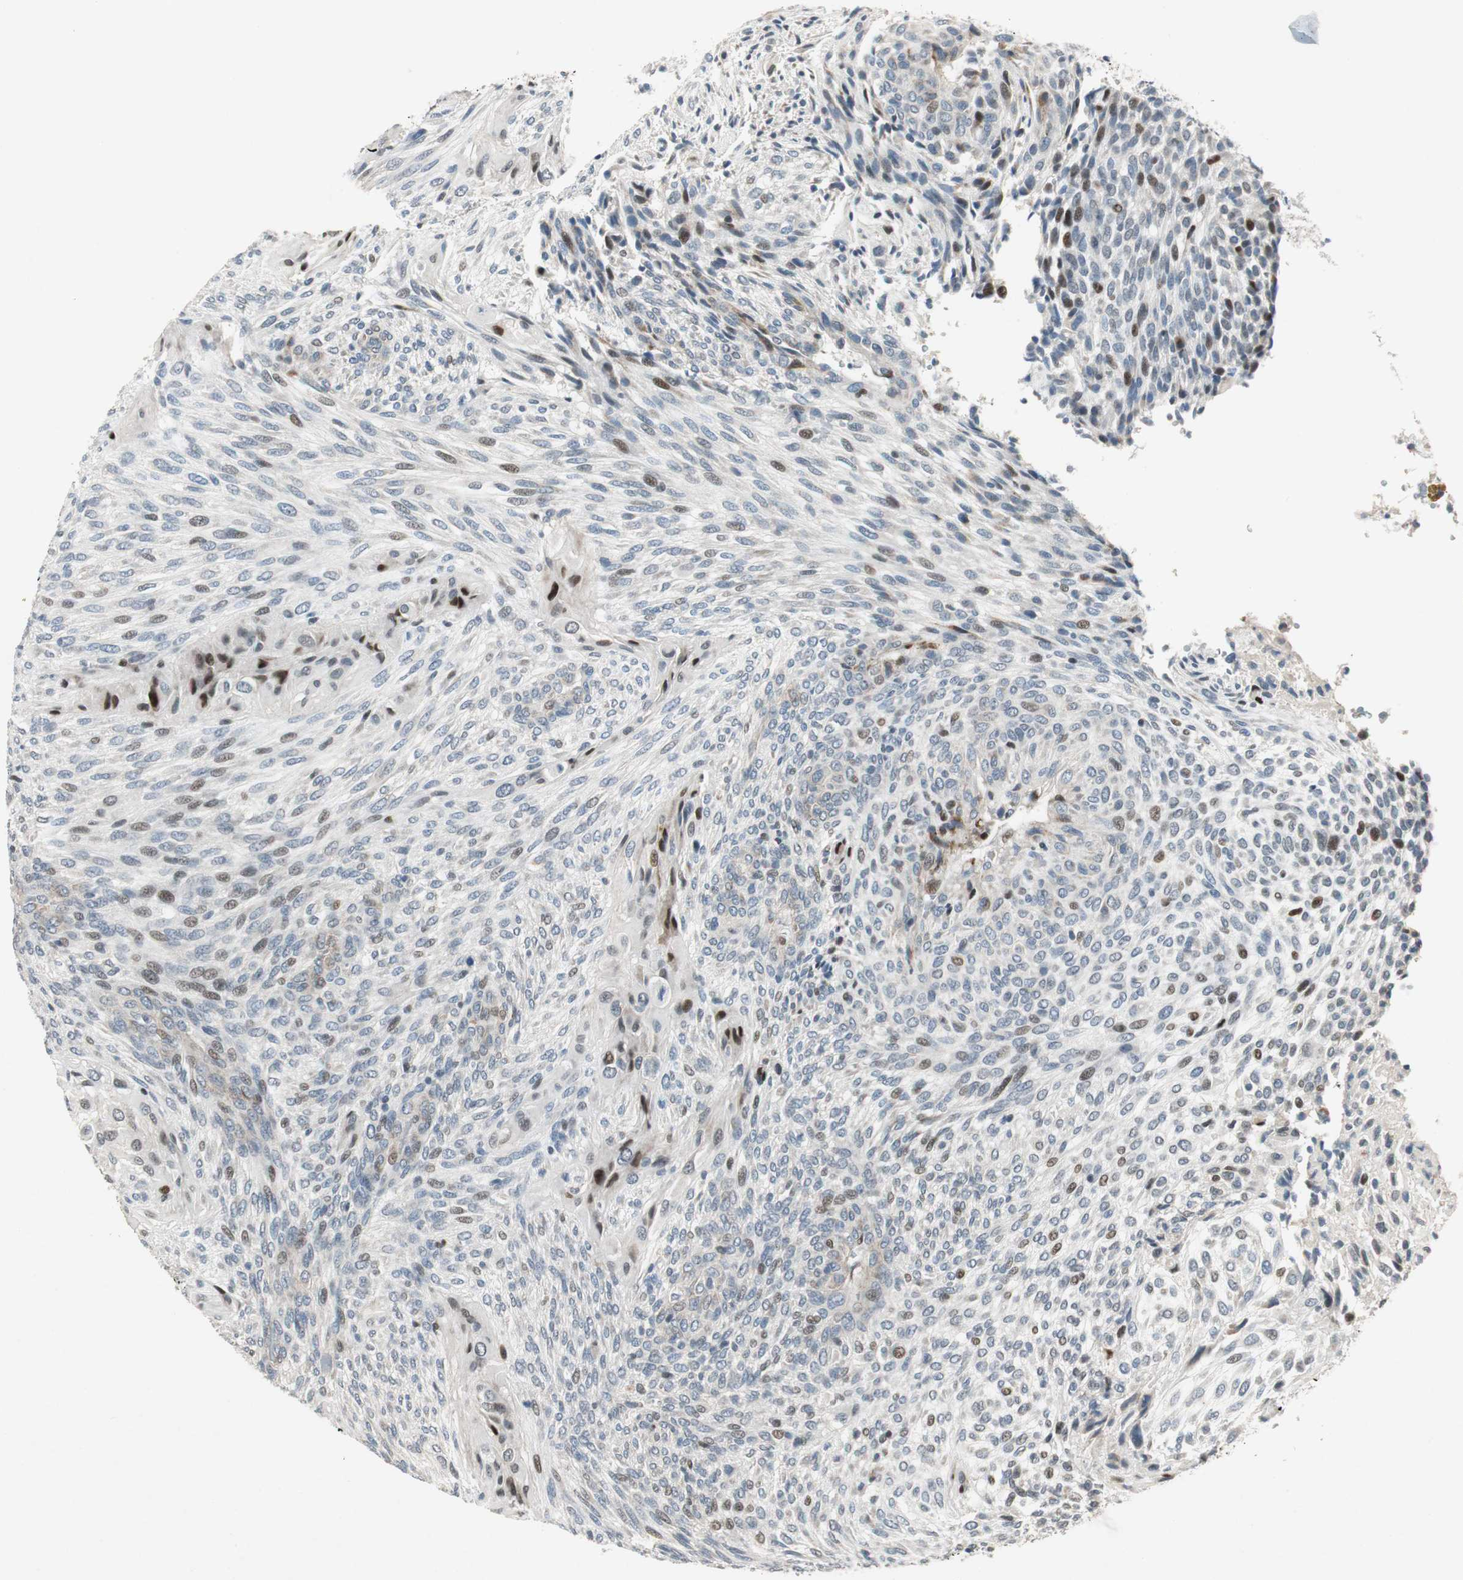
{"staining": {"intensity": "moderate", "quantity": "<25%", "location": "nuclear"}, "tissue": "glioma", "cell_type": "Tumor cells", "image_type": "cancer", "snomed": [{"axis": "morphology", "description": "Glioma, malignant, High grade"}, {"axis": "topography", "description": "Cerebral cortex"}], "caption": "Protein expression analysis of high-grade glioma (malignant) exhibits moderate nuclear staining in approximately <25% of tumor cells. The staining is performed using DAB (3,3'-diaminobenzidine) brown chromogen to label protein expression. The nuclei are counter-stained blue using hematoxylin.", "gene": "AJUBA", "patient": {"sex": "female", "age": 55}}